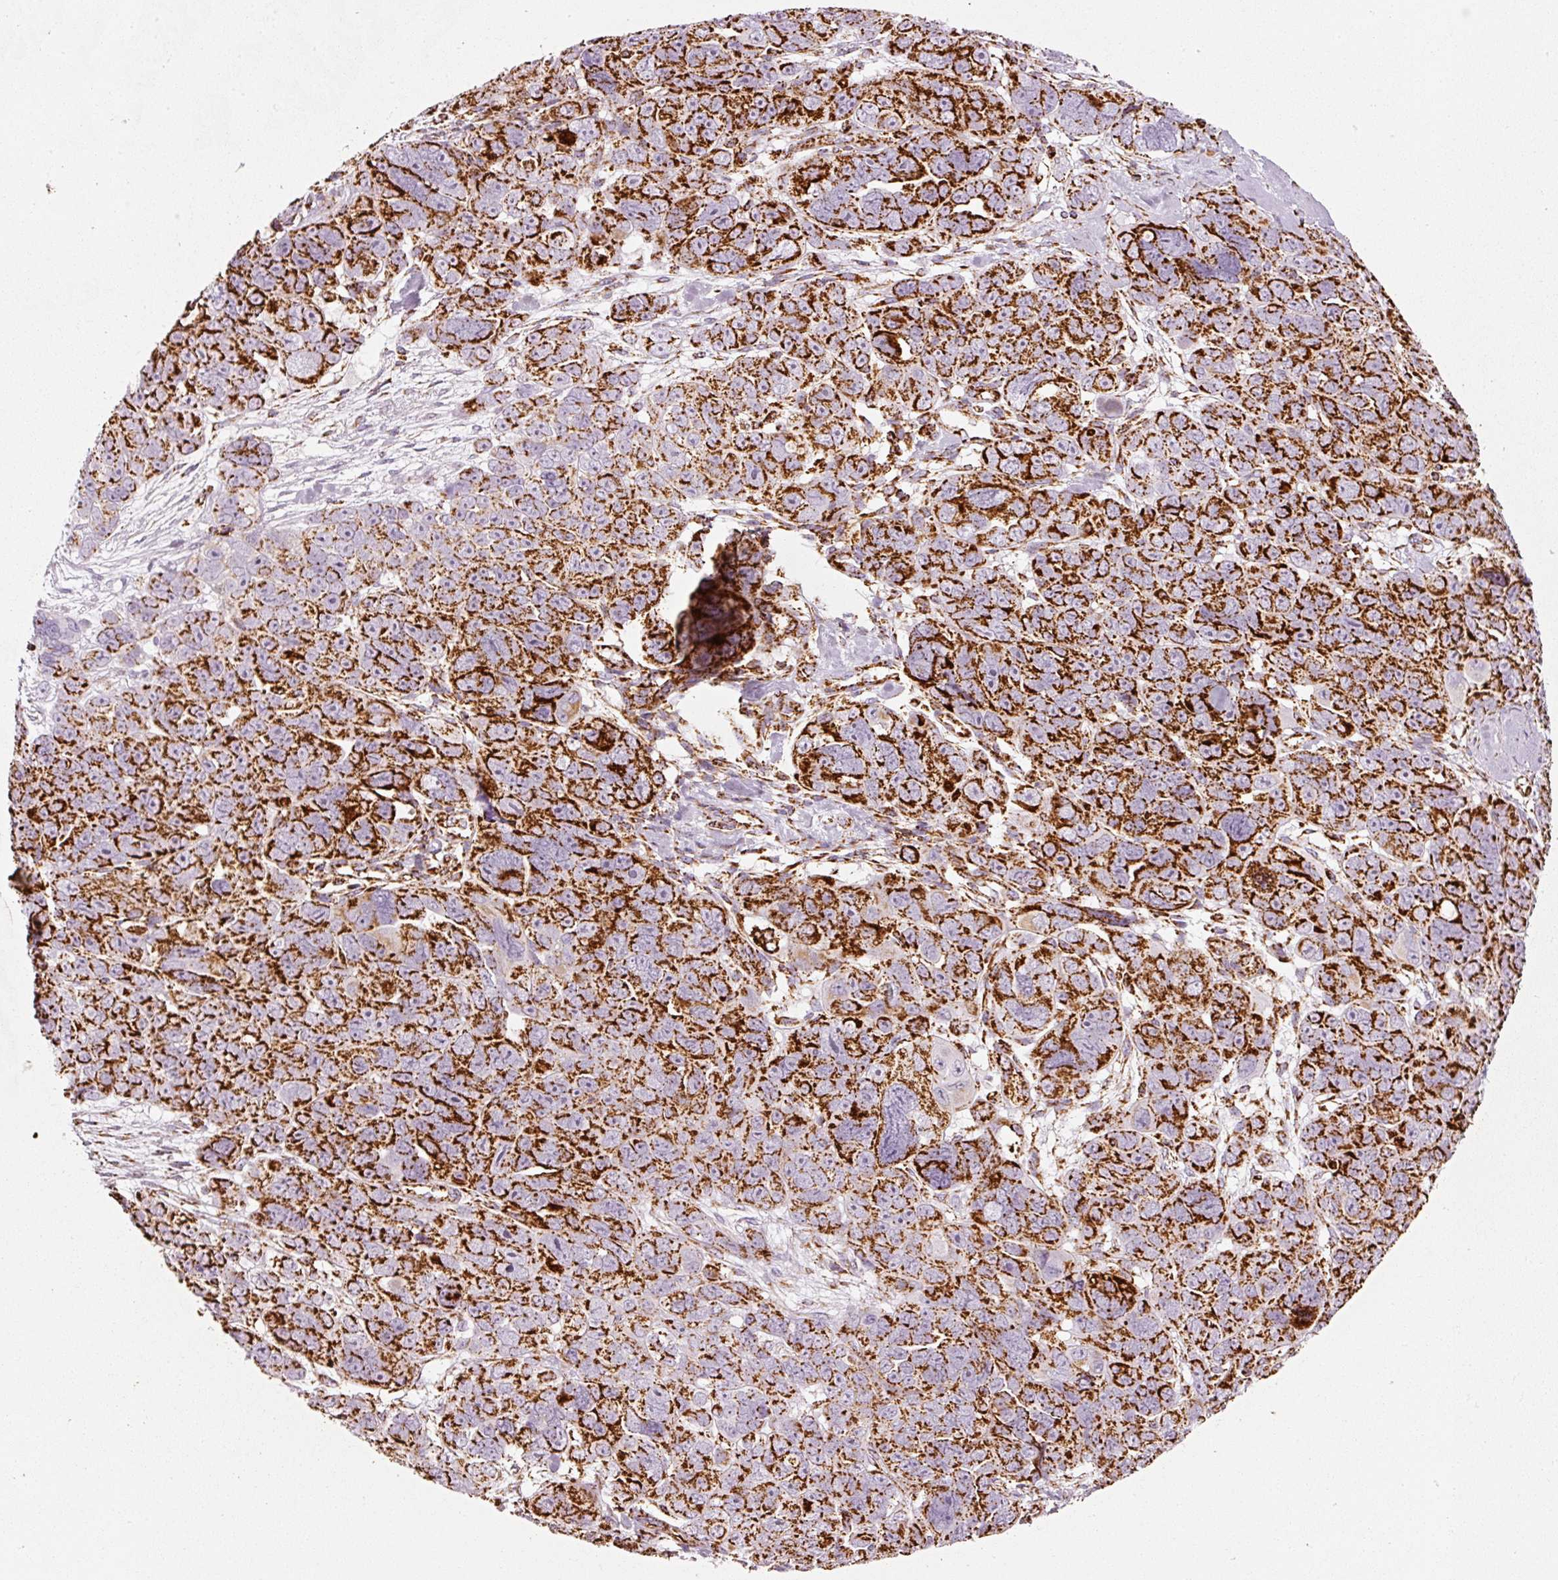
{"staining": {"intensity": "strong", "quantity": ">75%", "location": "cytoplasmic/membranous"}, "tissue": "ovarian cancer", "cell_type": "Tumor cells", "image_type": "cancer", "snomed": [{"axis": "morphology", "description": "Cystadenocarcinoma, serous, NOS"}, {"axis": "topography", "description": "Ovary"}], "caption": "There is high levels of strong cytoplasmic/membranous positivity in tumor cells of ovarian cancer, as demonstrated by immunohistochemical staining (brown color).", "gene": "MT-CO2", "patient": {"sex": "female", "age": 63}}